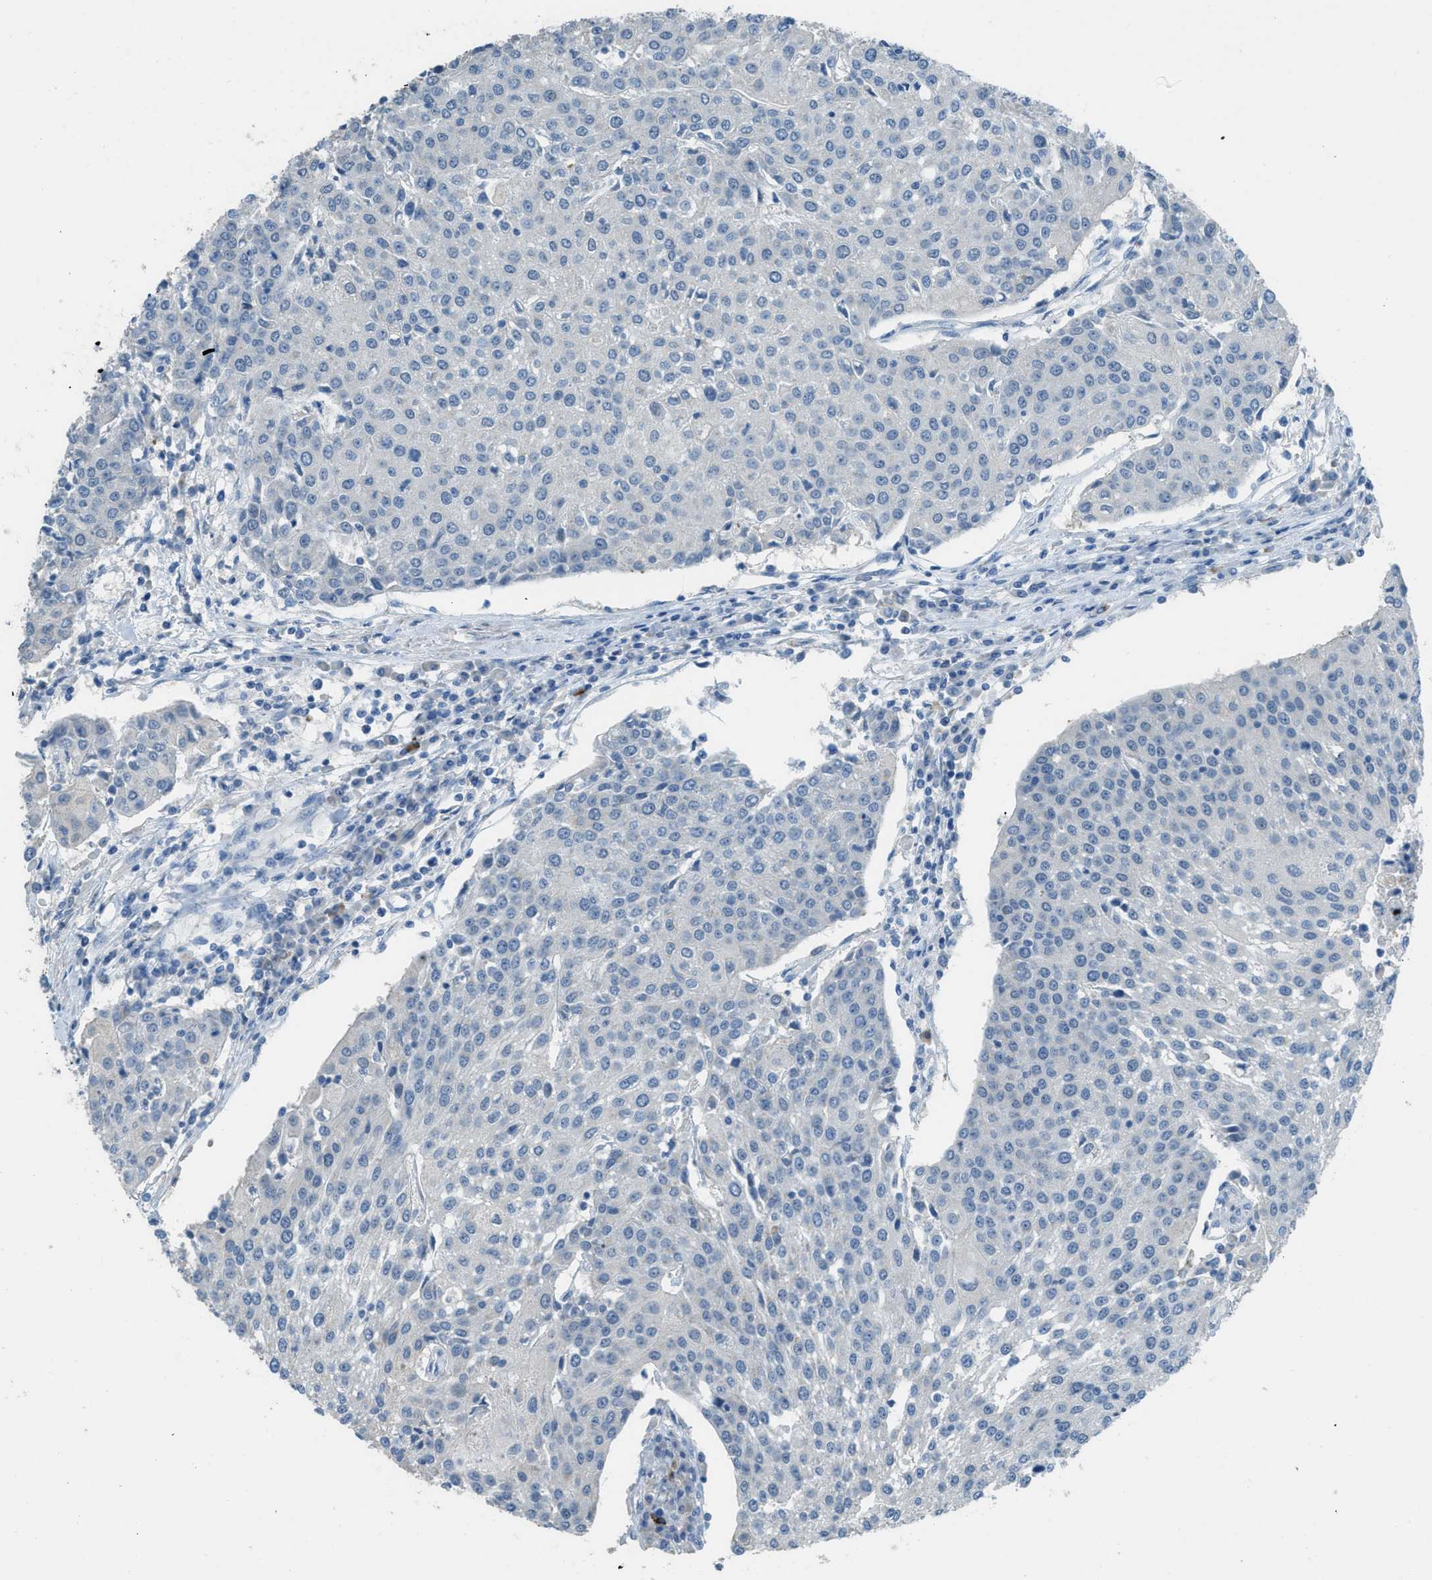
{"staining": {"intensity": "negative", "quantity": "none", "location": "none"}, "tissue": "urothelial cancer", "cell_type": "Tumor cells", "image_type": "cancer", "snomed": [{"axis": "morphology", "description": "Urothelial carcinoma, High grade"}, {"axis": "topography", "description": "Urinary bladder"}], "caption": "A micrograph of urothelial carcinoma (high-grade) stained for a protein displays no brown staining in tumor cells.", "gene": "TIMD4", "patient": {"sex": "female", "age": 85}}